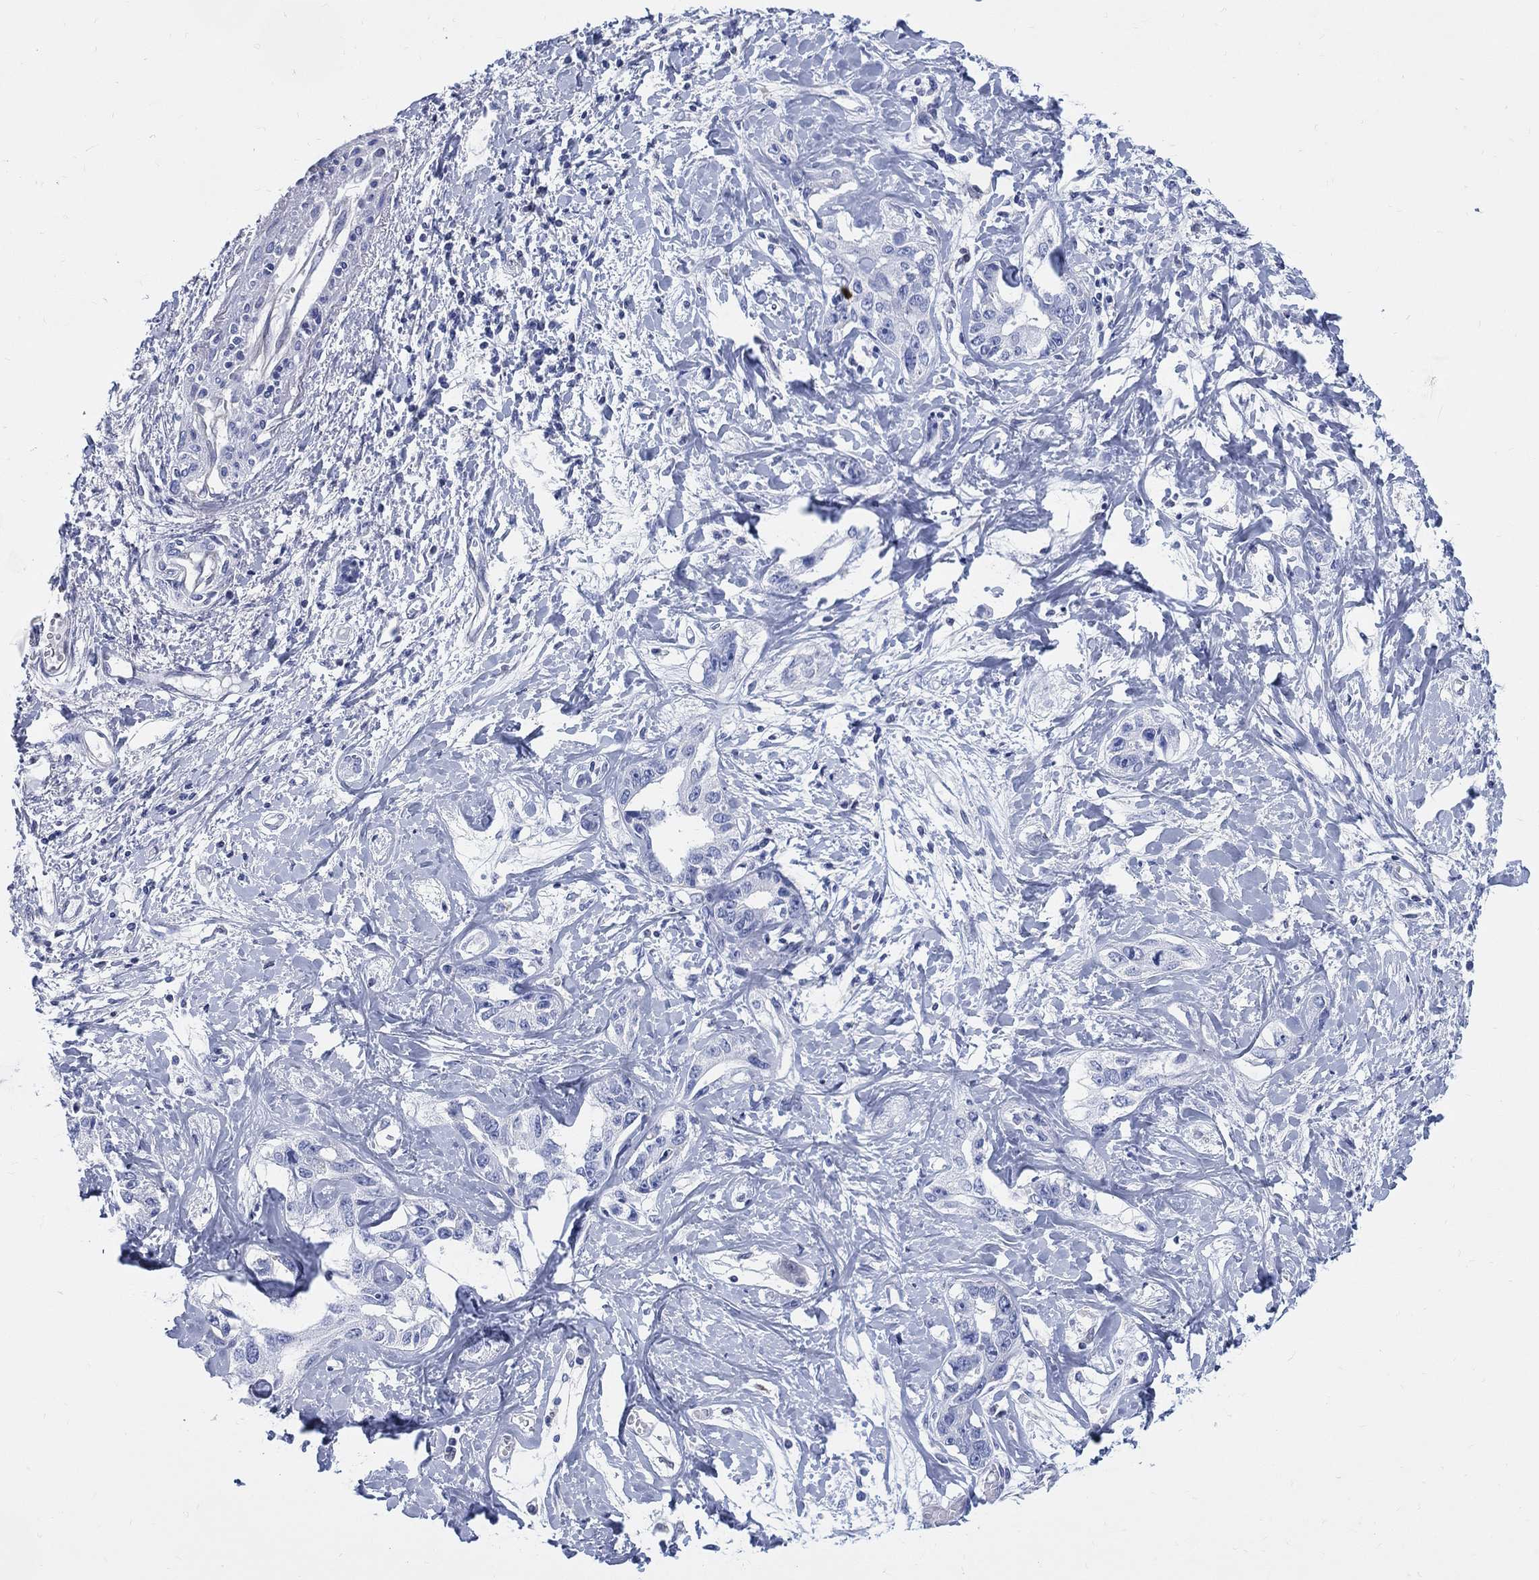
{"staining": {"intensity": "negative", "quantity": "none", "location": "none"}, "tissue": "liver cancer", "cell_type": "Tumor cells", "image_type": "cancer", "snomed": [{"axis": "morphology", "description": "Cholangiocarcinoma"}, {"axis": "topography", "description": "Liver"}], "caption": "The IHC micrograph has no significant staining in tumor cells of liver cancer (cholangiocarcinoma) tissue.", "gene": "DDI1", "patient": {"sex": "male", "age": 59}}